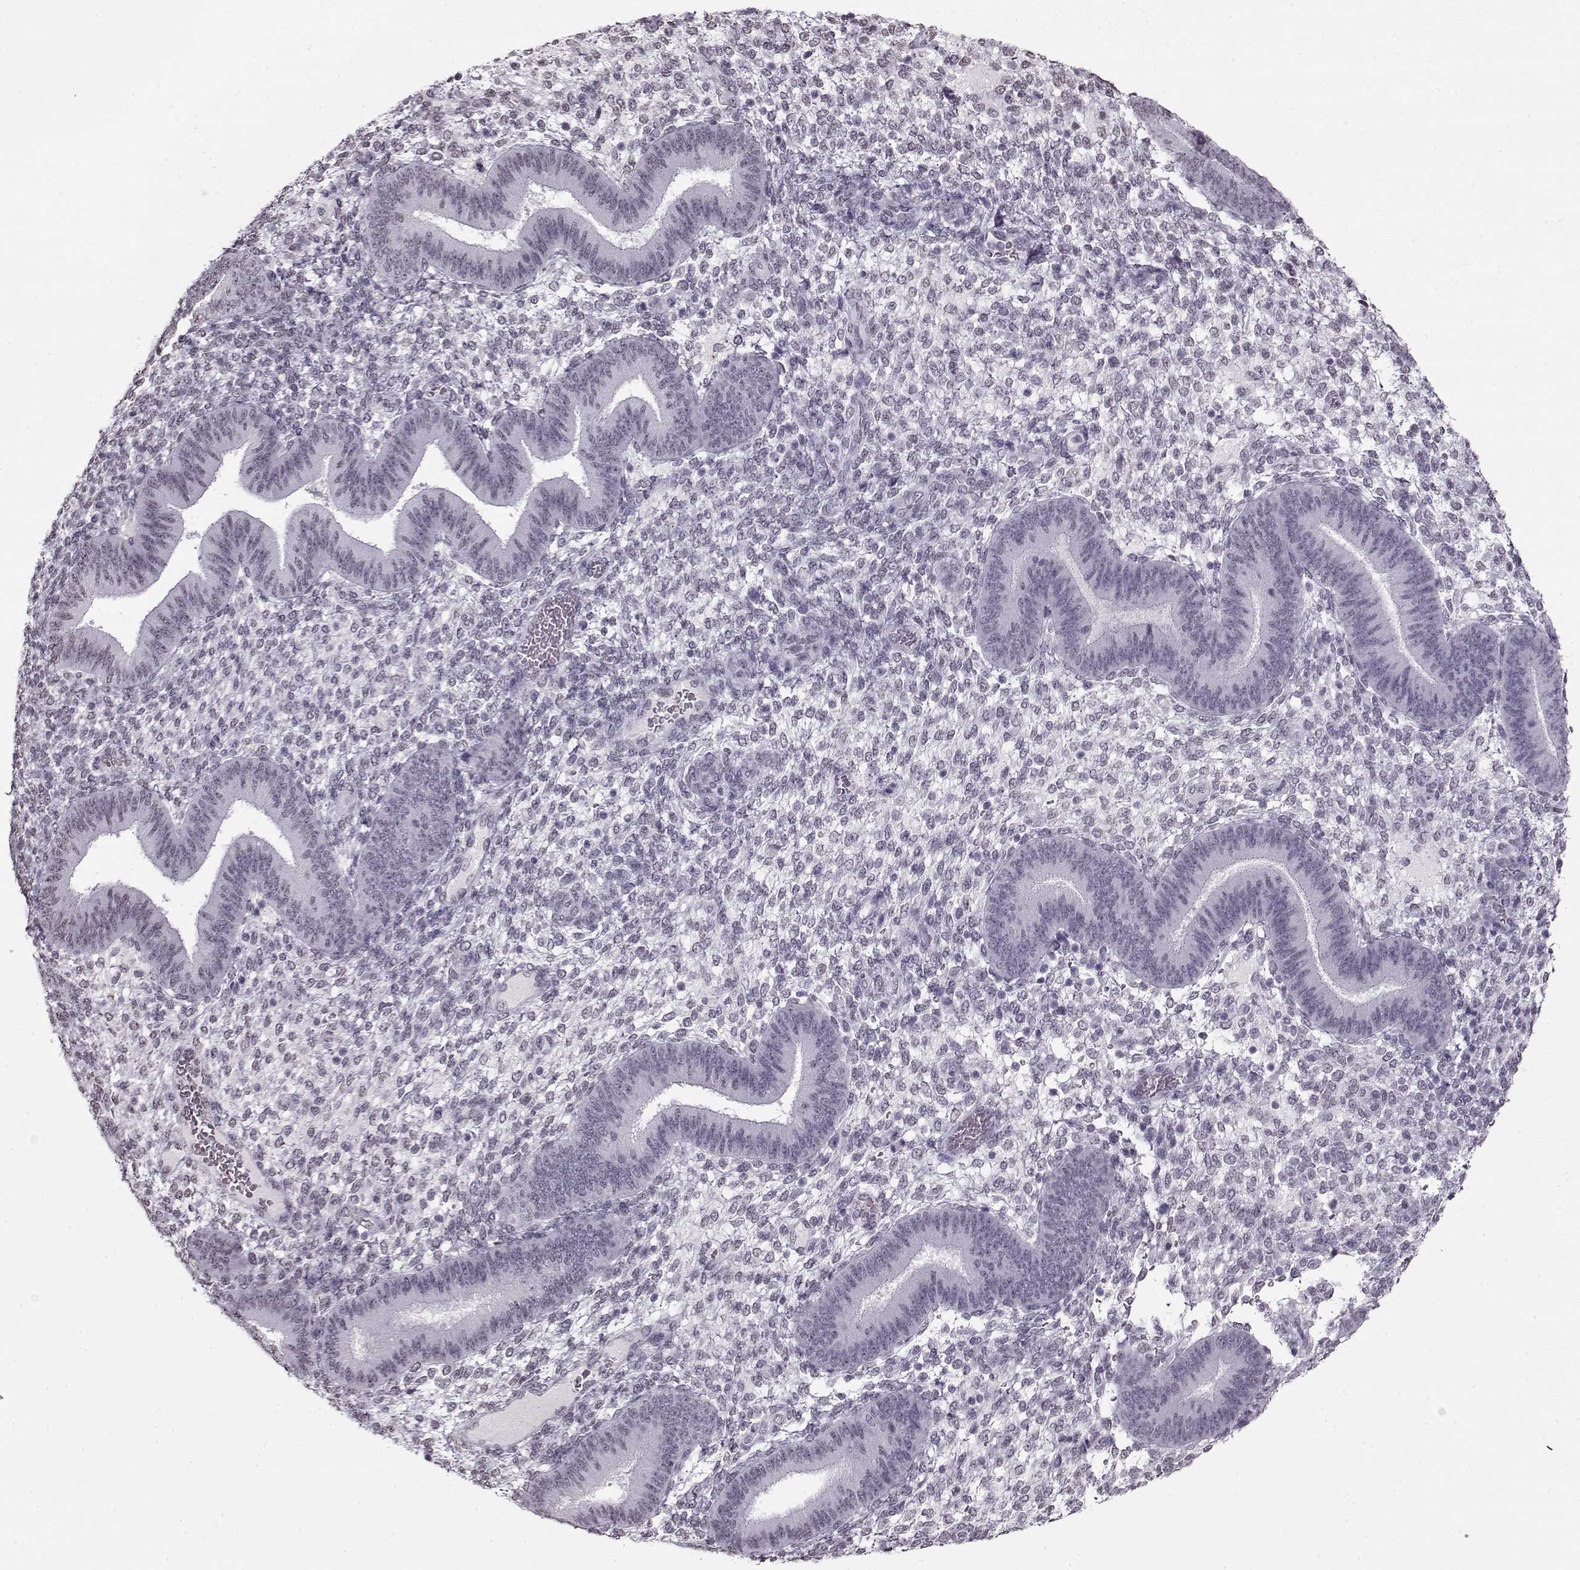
{"staining": {"intensity": "negative", "quantity": "none", "location": "none"}, "tissue": "endometrium", "cell_type": "Cells in endometrial stroma", "image_type": "normal", "snomed": [{"axis": "morphology", "description": "Normal tissue, NOS"}, {"axis": "topography", "description": "Endometrium"}], "caption": "The histopathology image shows no staining of cells in endometrial stroma in normal endometrium.", "gene": "PRMT8", "patient": {"sex": "female", "age": 39}}